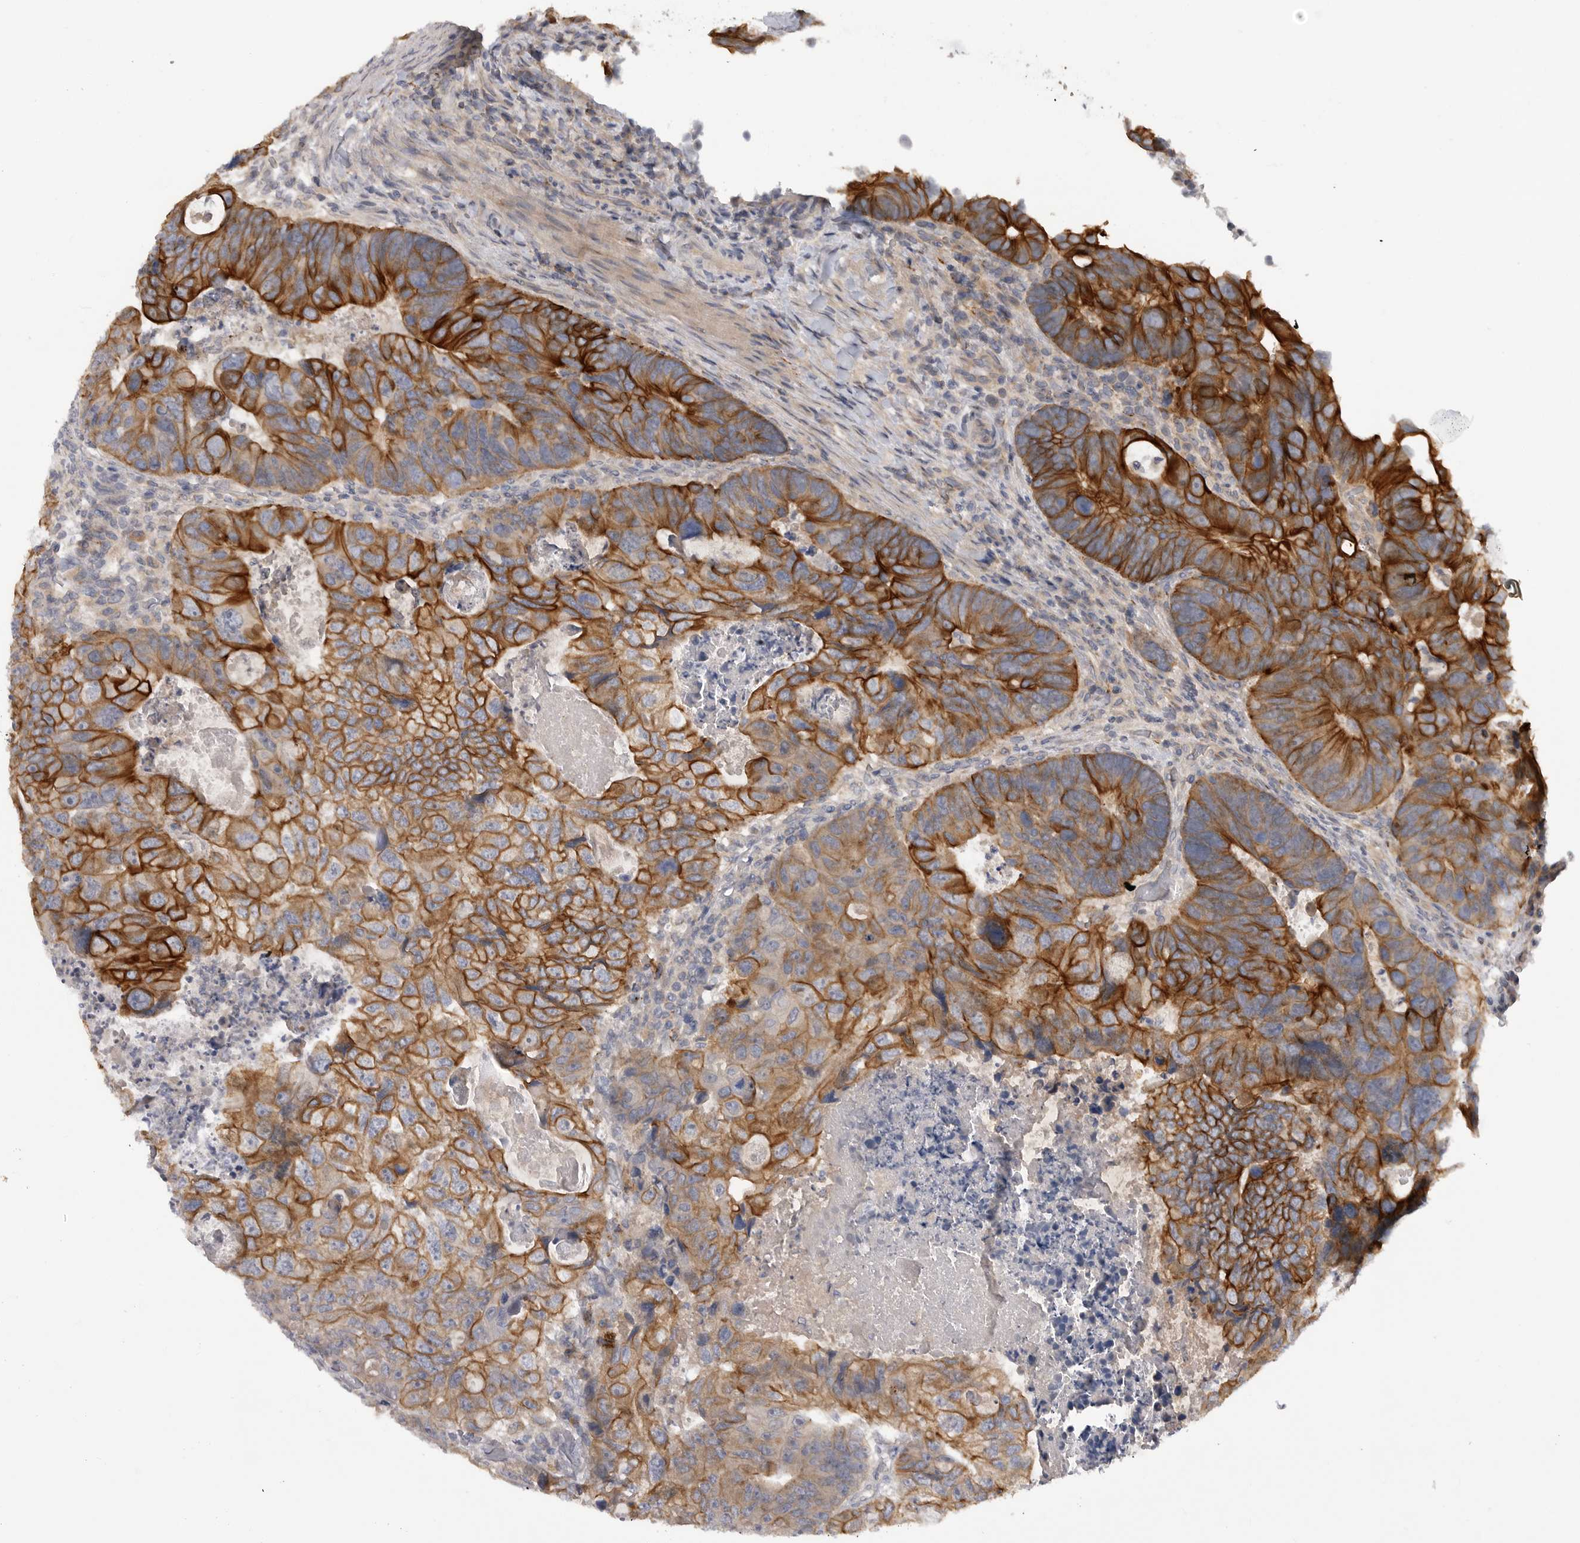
{"staining": {"intensity": "strong", "quantity": ">75%", "location": "cytoplasmic/membranous"}, "tissue": "colorectal cancer", "cell_type": "Tumor cells", "image_type": "cancer", "snomed": [{"axis": "morphology", "description": "Adenocarcinoma, NOS"}, {"axis": "topography", "description": "Rectum"}], "caption": "Strong cytoplasmic/membranous staining for a protein is seen in approximately >75% of tumor cells of colorectal cancer (adenocarcinoma) using immunohistochemistry (IHC).", "gene": "DHDDS", "patient": {"sex": "male", "age": 59}}